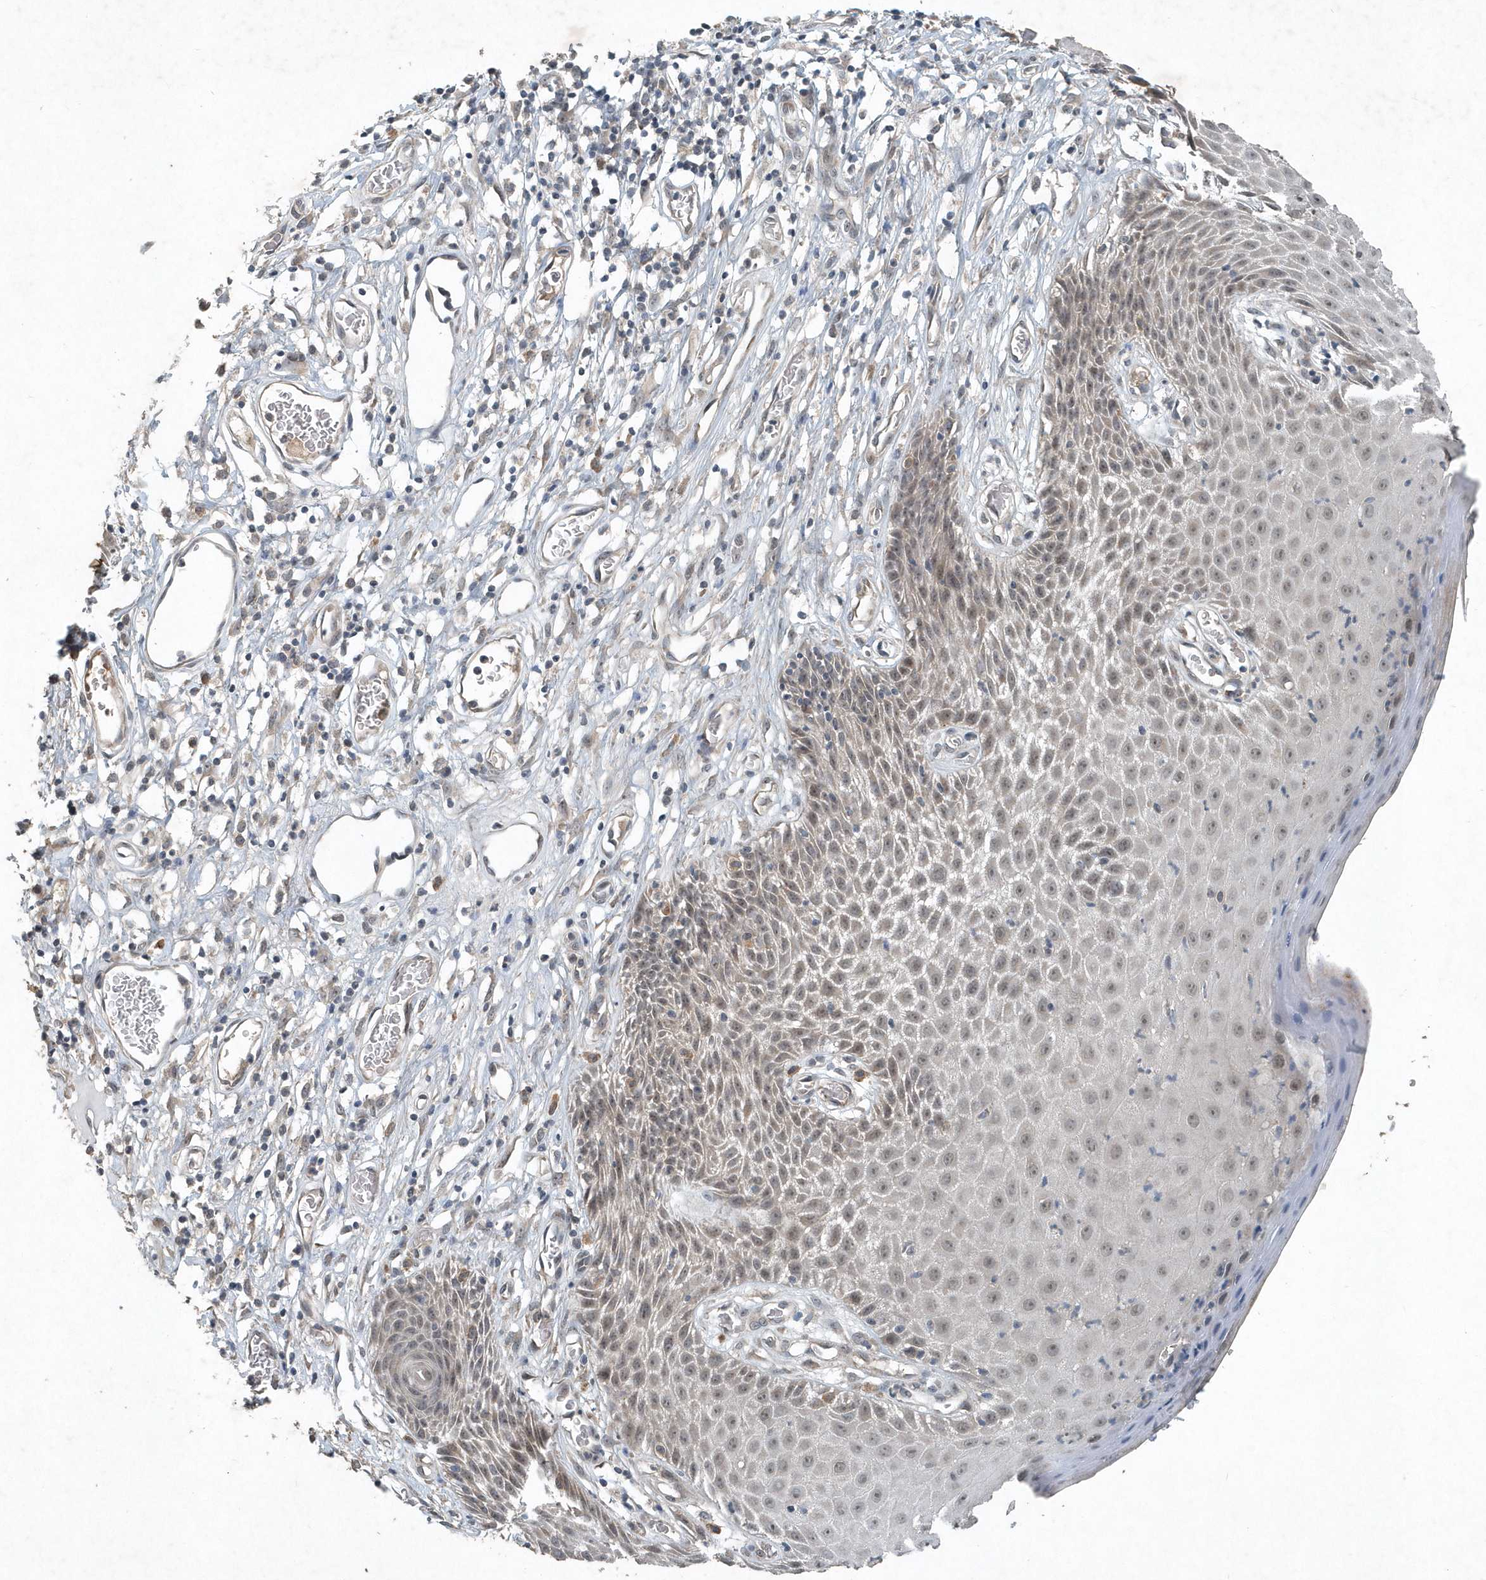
{"staining": {"intensity": "weak", "quantity": "<25%", "location": "cytoplasmic/membranous,nuclear"}, "tissue": "skin", "cell_type": "Epidermal cells", "image_type": "normal", "snomed": [{"axis": "morphology", "description": "Normal tissue, NOS"}, {"axis": "topography", "description": "Vulva"}], "caption": "This image is of unremarkable skin stained with immunohistochemistry (IHC) to label a protein in brown with the nuclei are counter-stained blue. There is no positivity in epidermal cells.", "gene": "SCFD2", "patient": {"sex": "female", "age": 68}}